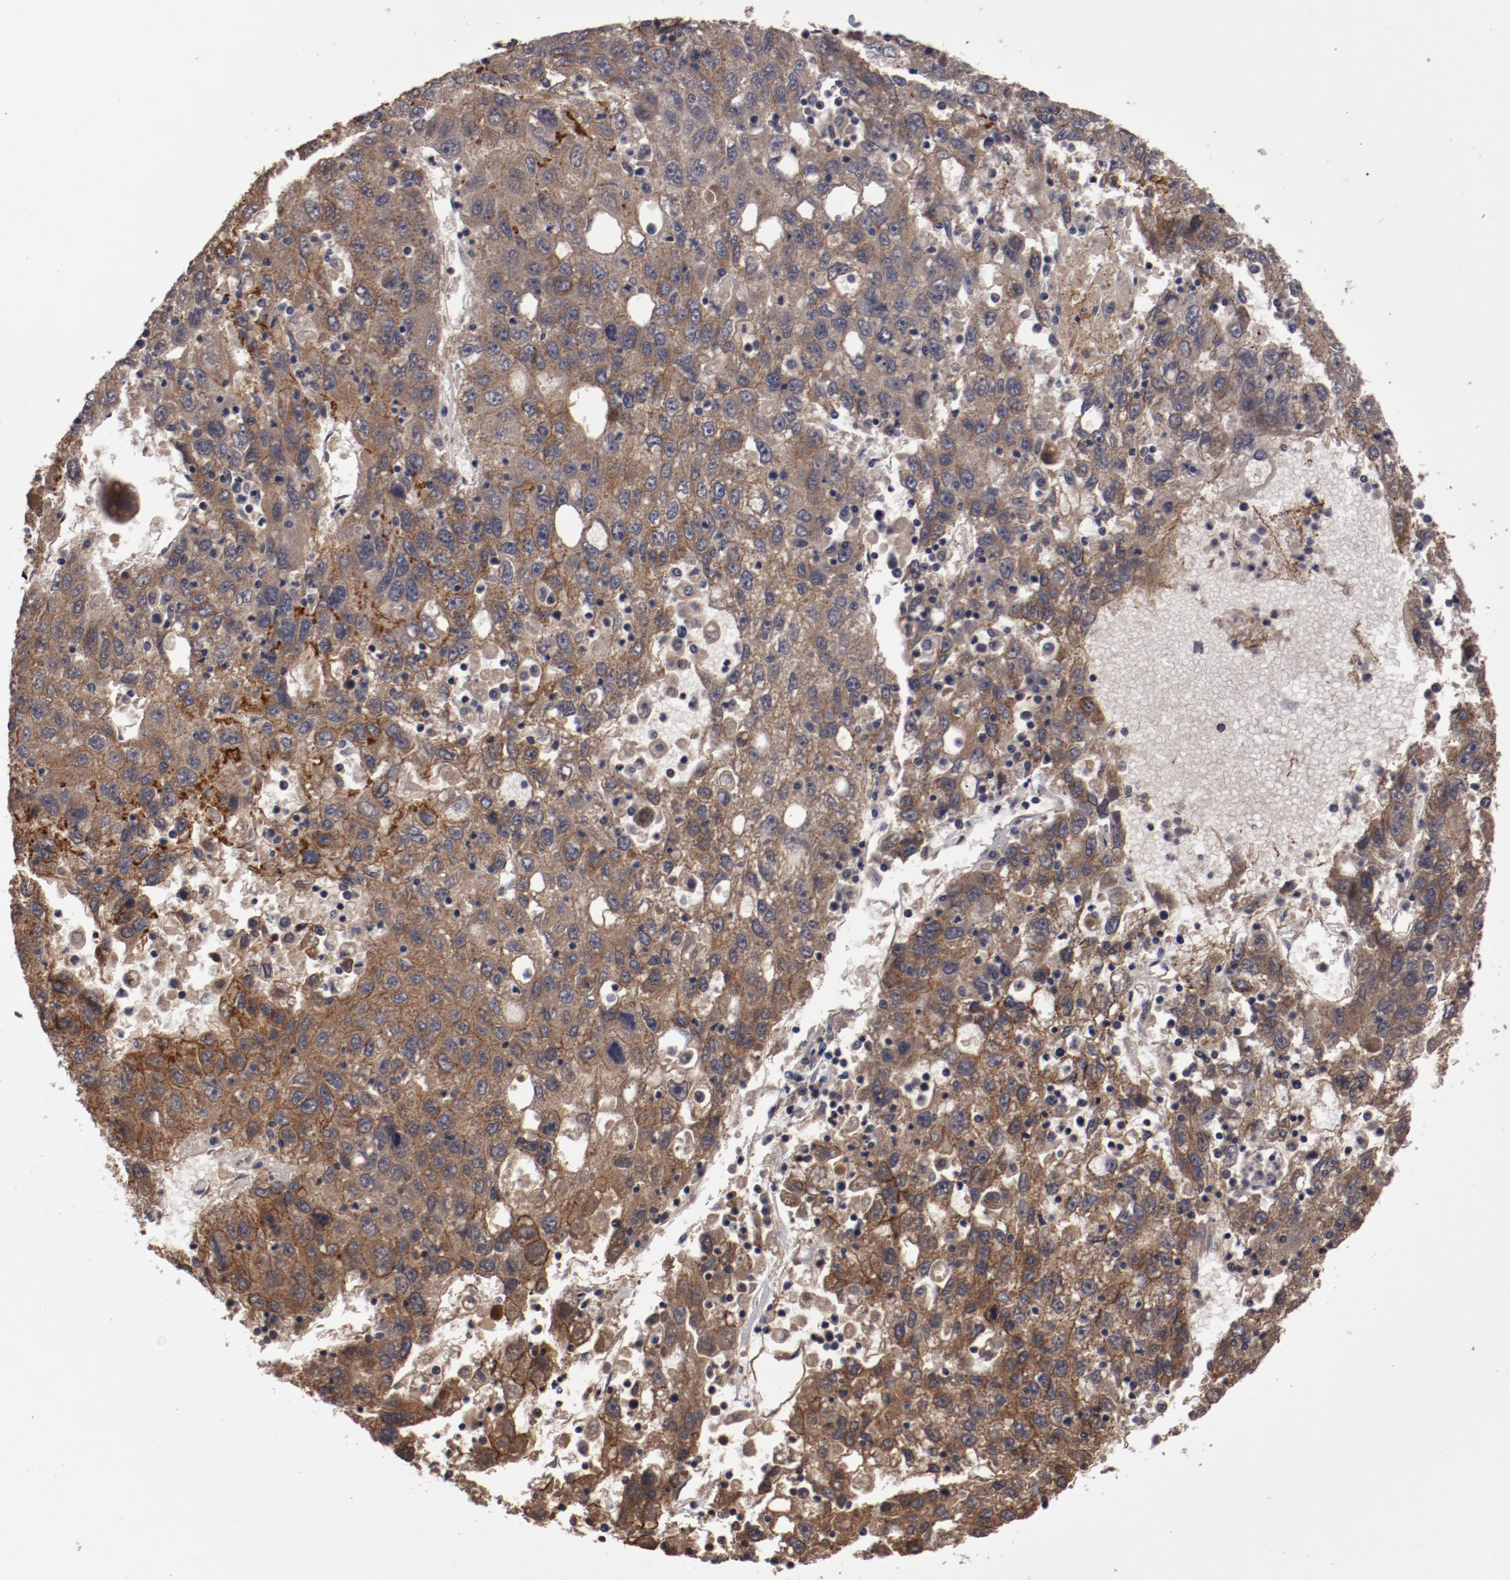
{"staining": {"intensity": "moderate", "quantity": ">75%", "location": "cytoplasmic/membranous"}, "tissue": "liver cancer", "cell_type": "Tumor cells", "image_type": "cancer", "snomed": [{"axis": "morphology", "description": "Carcinoma, Hepatocellular, NOS"}, {"axis": "topography", "description": "Liver"}], "caption": "The immunohistochemical stain labels moderate cytoplasmic/membranous staining in tumor cells of liver hepatocellular carcinoma tissue.", "gene": "RPS6KA6", "patient": {"sex": "male", "age": 49}}